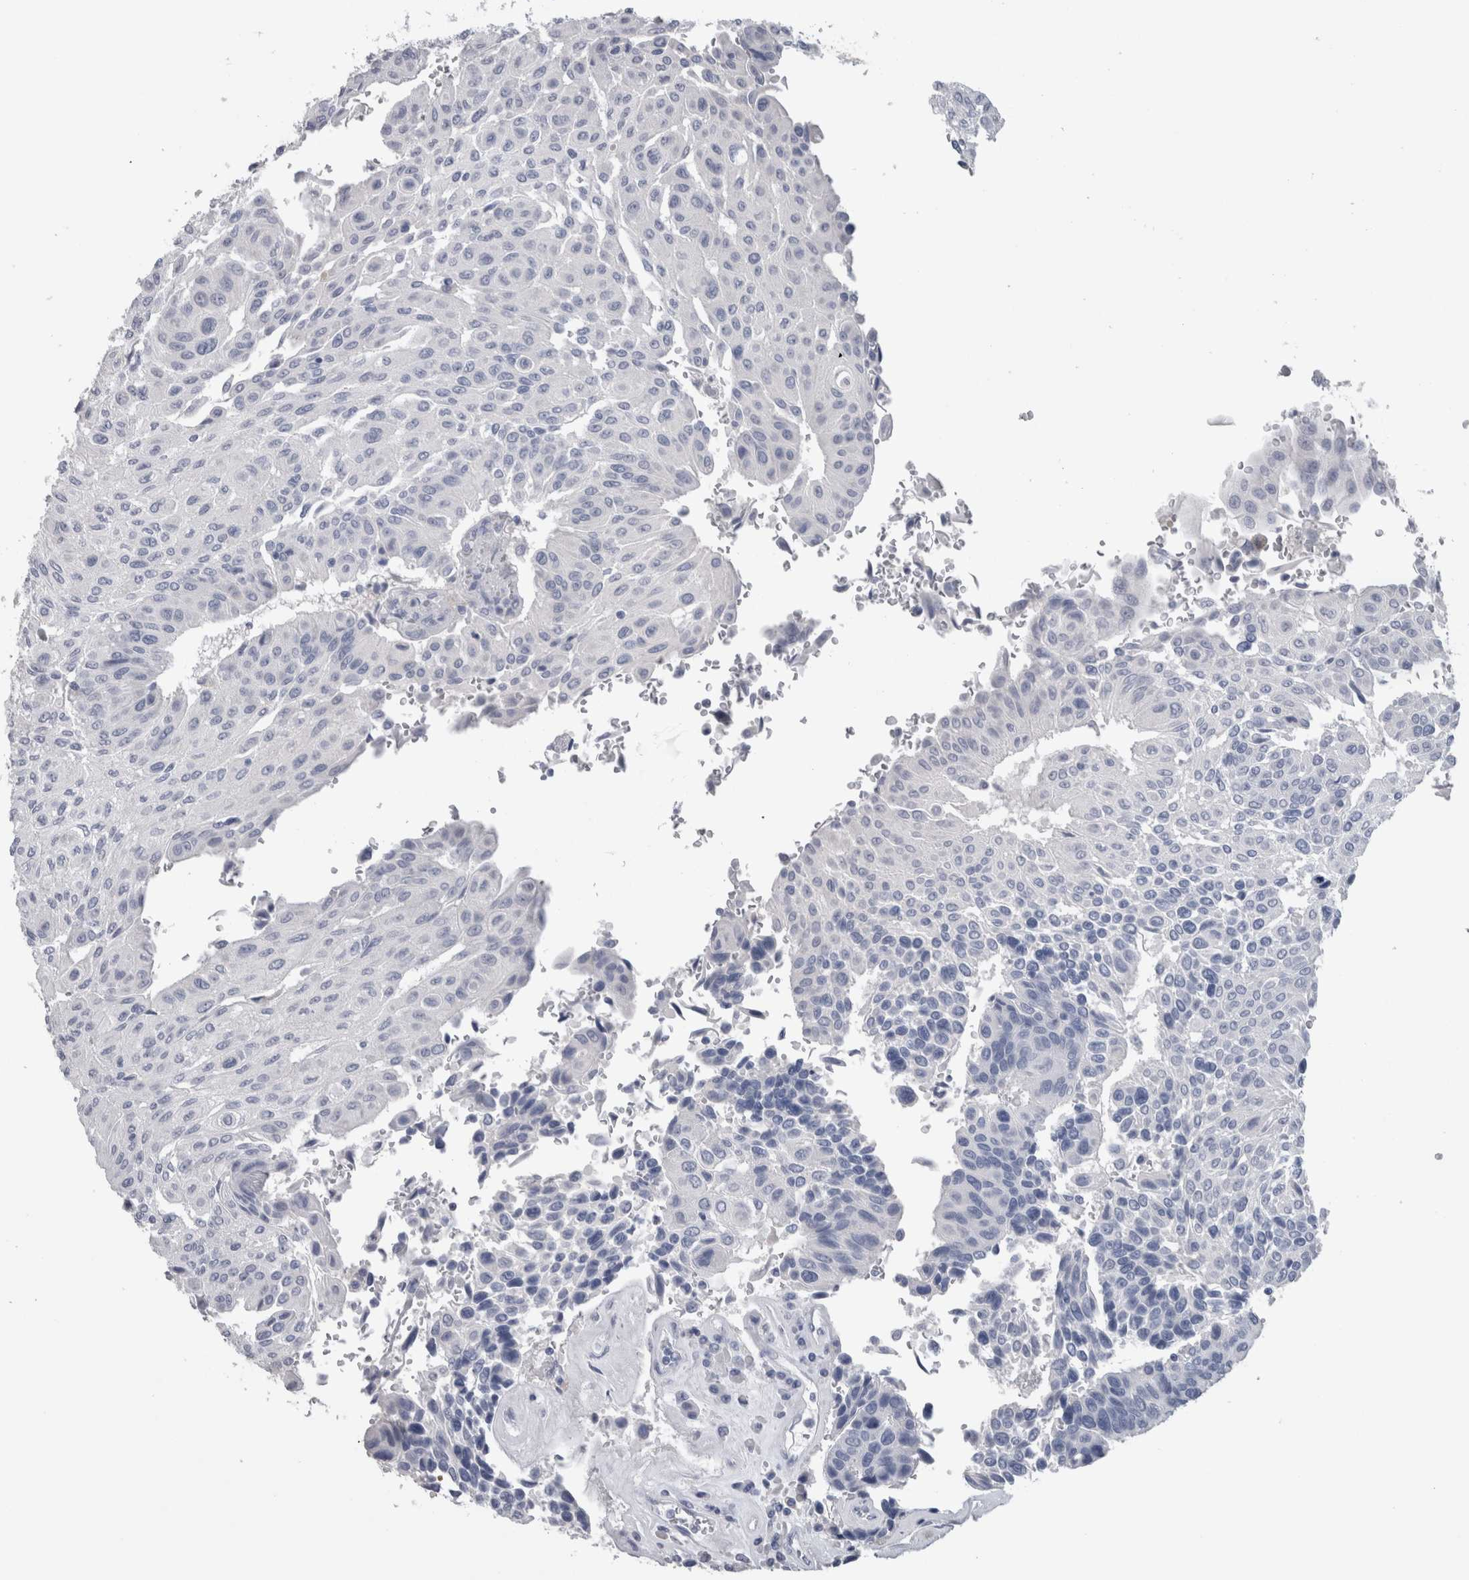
{"staining": {"intensity": "negative", "quantity": "none", "location": "none"}, "tissue": "urothelial cancer", "cell_type": "Tumor cells", "image_type": "cancer", "snomed": [{"axis": "morphology", "description": "Urothelial carcinoma, High grade"}, {"axis": "topography", "description": "Urinary bladder"}], "caption": "Tumor cells are negative for brown protein staining in urothelial cancer. Brightfield microscopy of immunohistochemistry stained with DAB (brown) and hematoxylin (blue), captured at high magnification.", "gene": "CA8", "patient": {"sex": "male", "age": 66}}